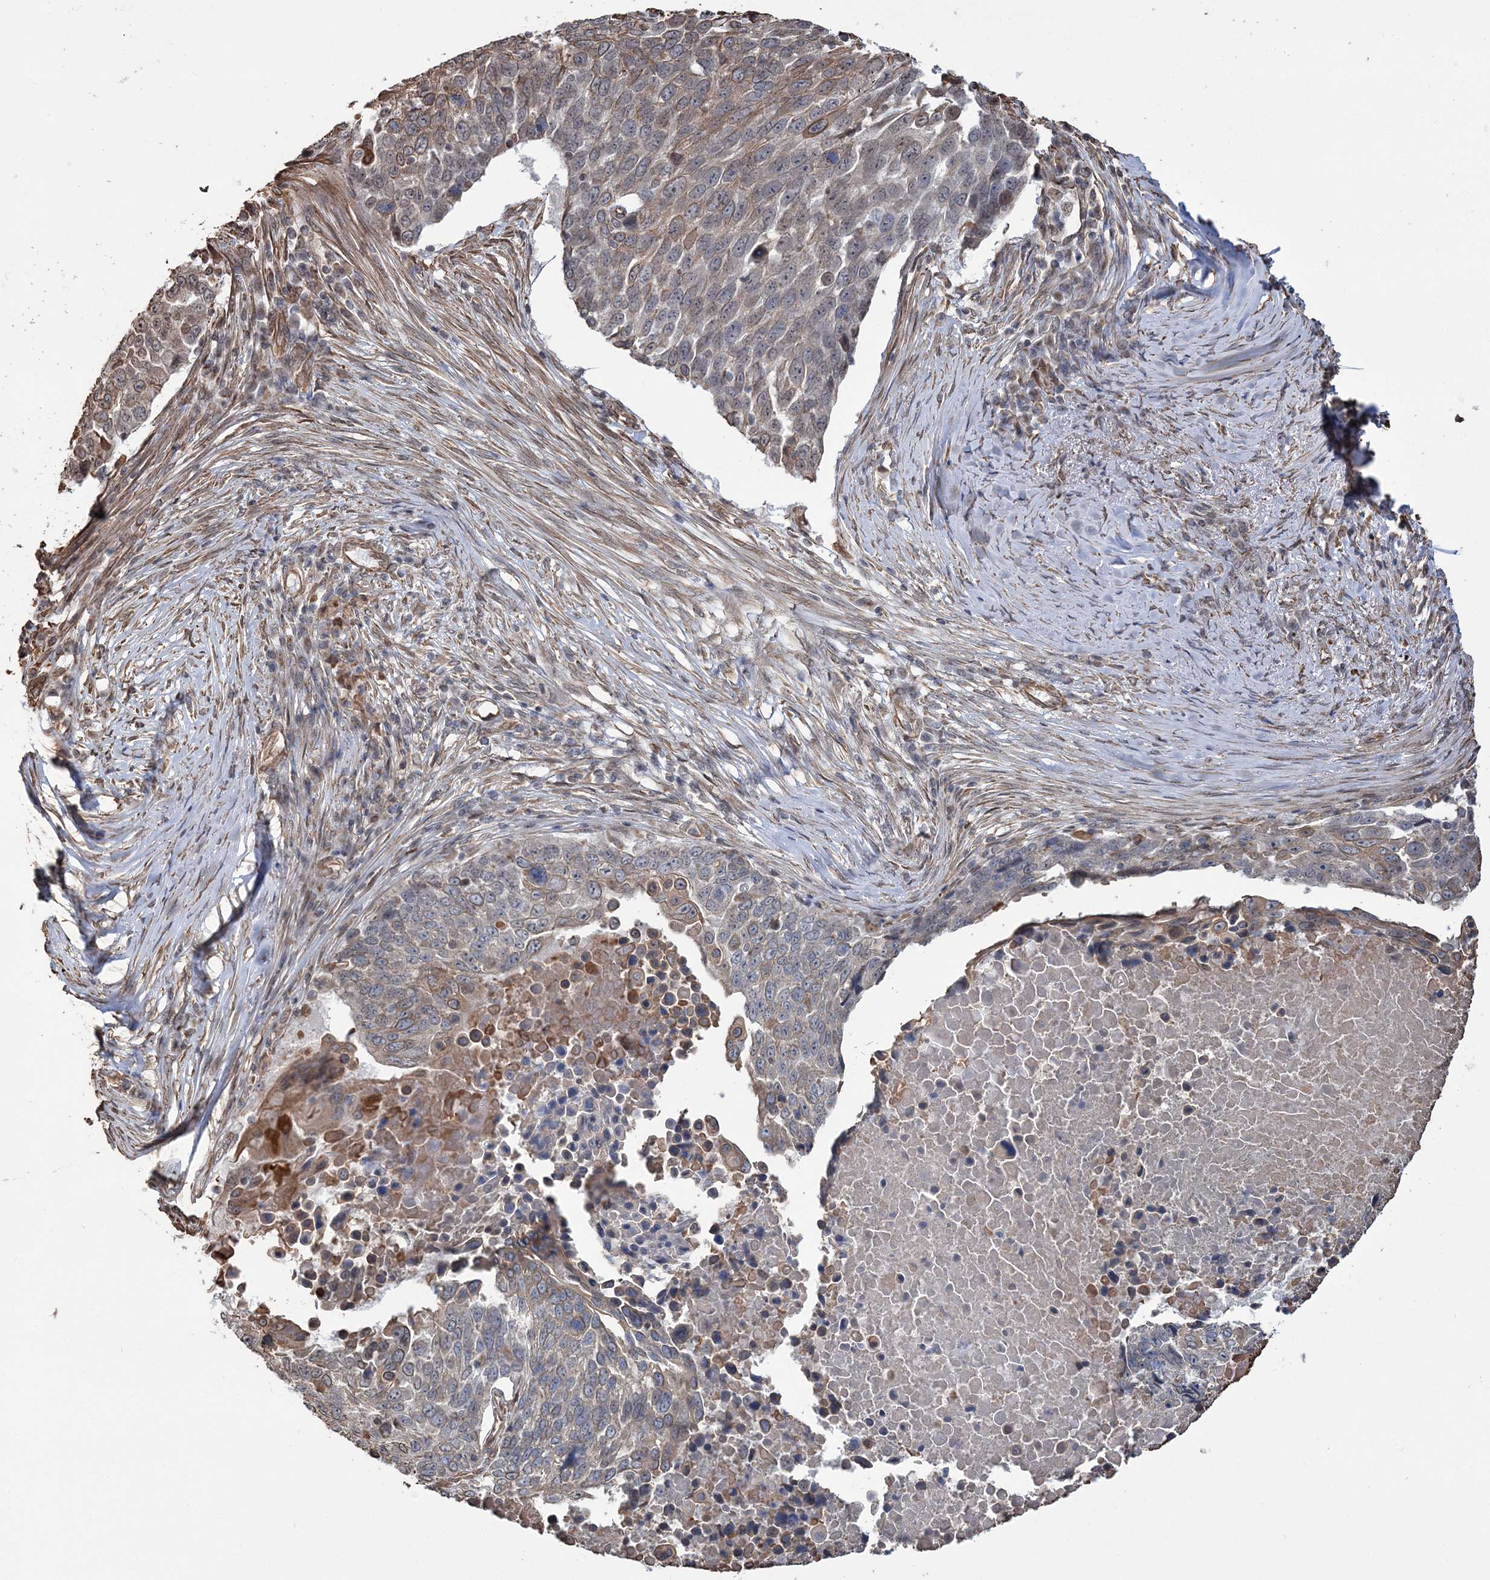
{"staining": {"intensity": "moderate", "quantity": "<25%", "location": "cytoplasmic/membranous"}, "tissue": "lung cancer", "cell_type": "Tumor cells", "image_type": "cancer", "snomed": [{"axis": "morphology", "description": "Squamous cell carcinoma, NOS"}, {"axis": "topography", "description": "Lung"}], "caption": "Immunohistochemical staining of lung cancer displays moderate cytoplasmic/membranous protein staining in about <25% of tumor cells.", "gene": "ATP11B", "patient": {"sex": "male", "age": 66}}